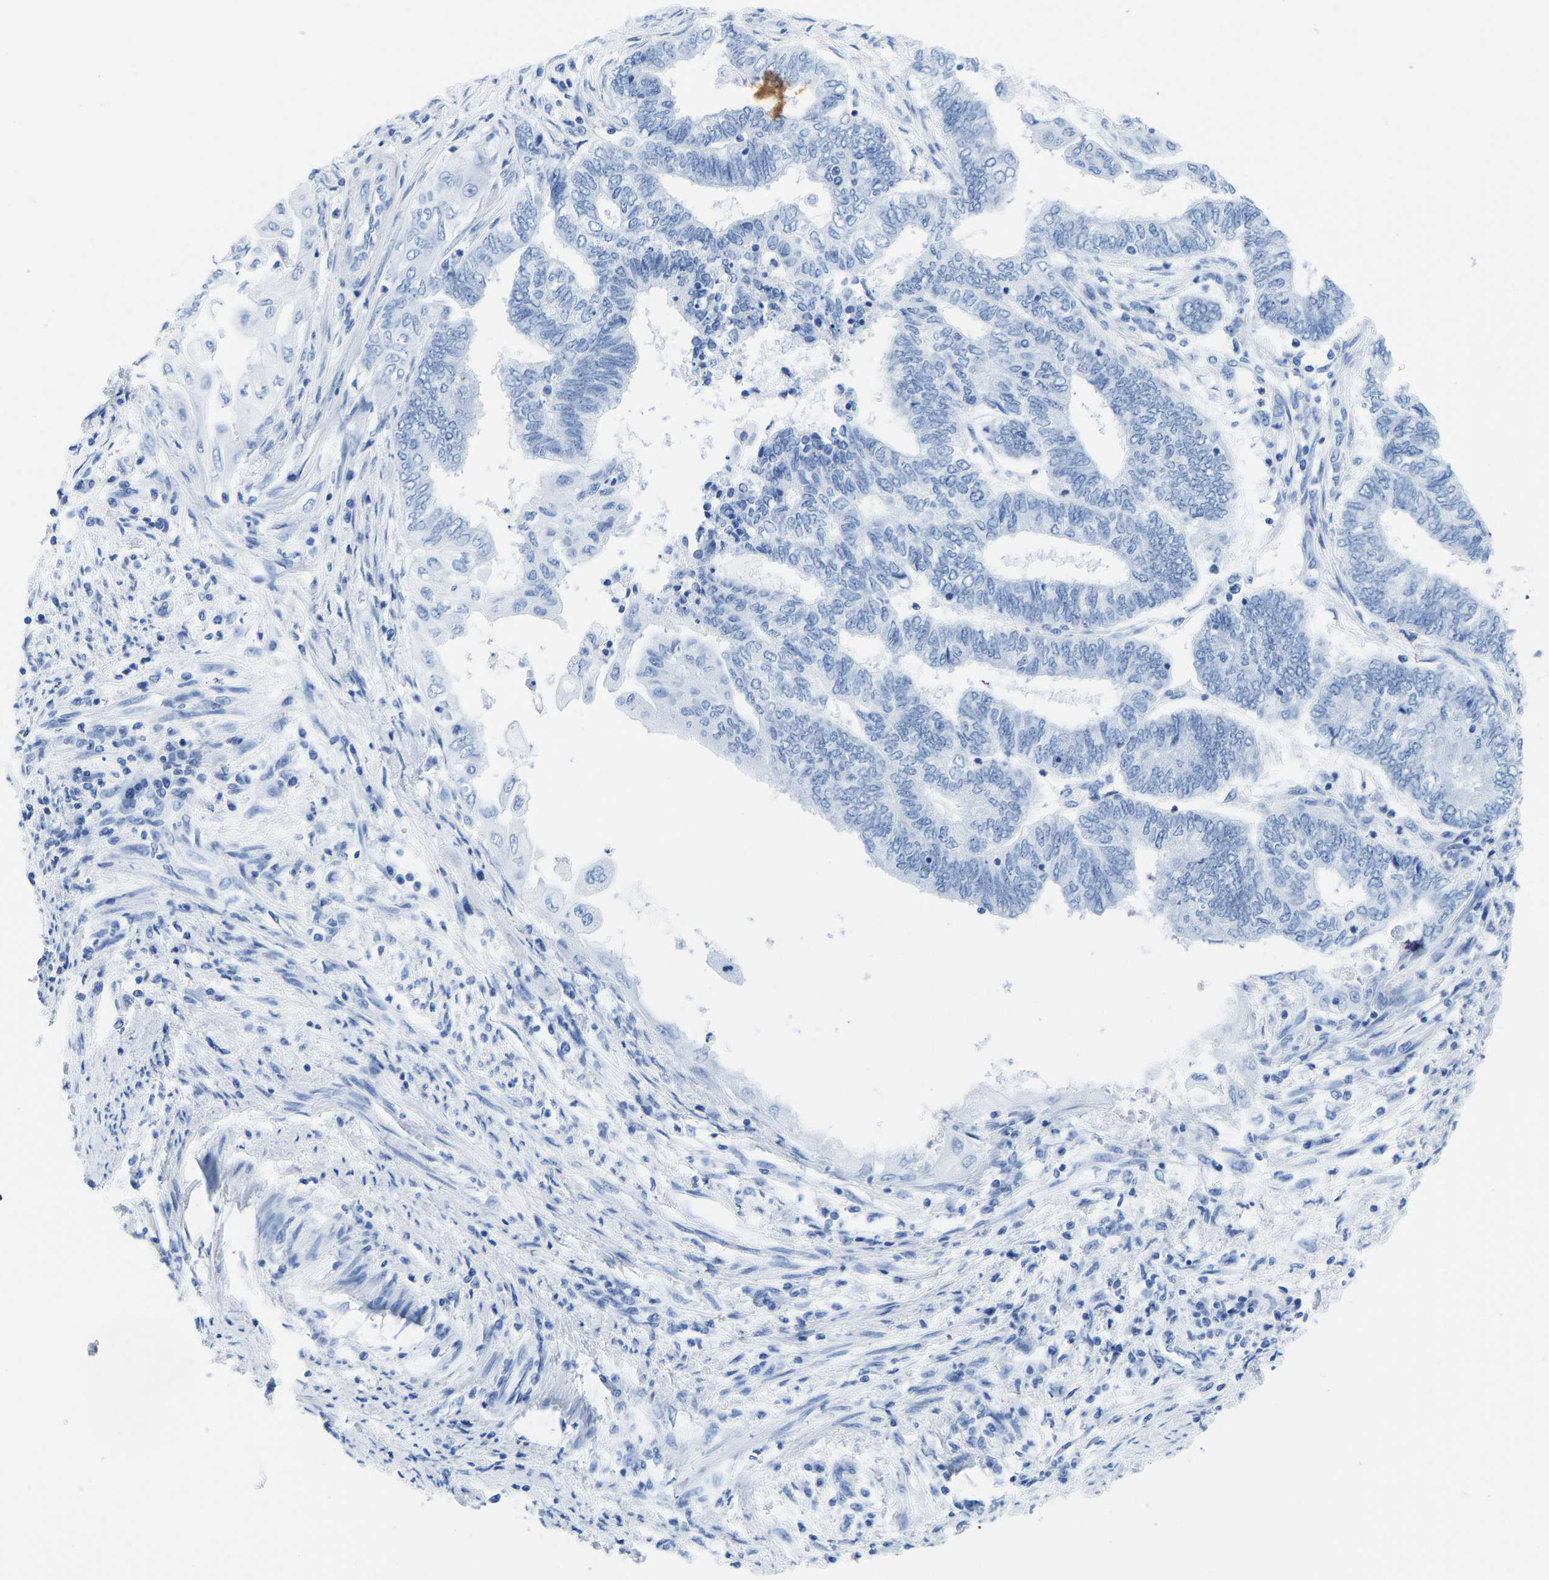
{"staining": {"intensity": "negative", "quantity": "none", "location": "none"}, "tissue": "endometrial cancer", "cell_type": "Tumor cells", "image_type": "cancer", "snomed": [{"axis": "morphology", "description": "Adenocarcinoma, NOS"}, {"axis": "topography", "description": "Uterus"}, {"axis": "topography", "description": "Endometrium"}], "caption": "The immunohistochemistry (IHC) photomicrograph has no significant staining in tumor cells of endometrial cancer (adenocarcinoma) tissue.", "gene": "ELMO2", "patient": {"sex": "female", "age": 70}}